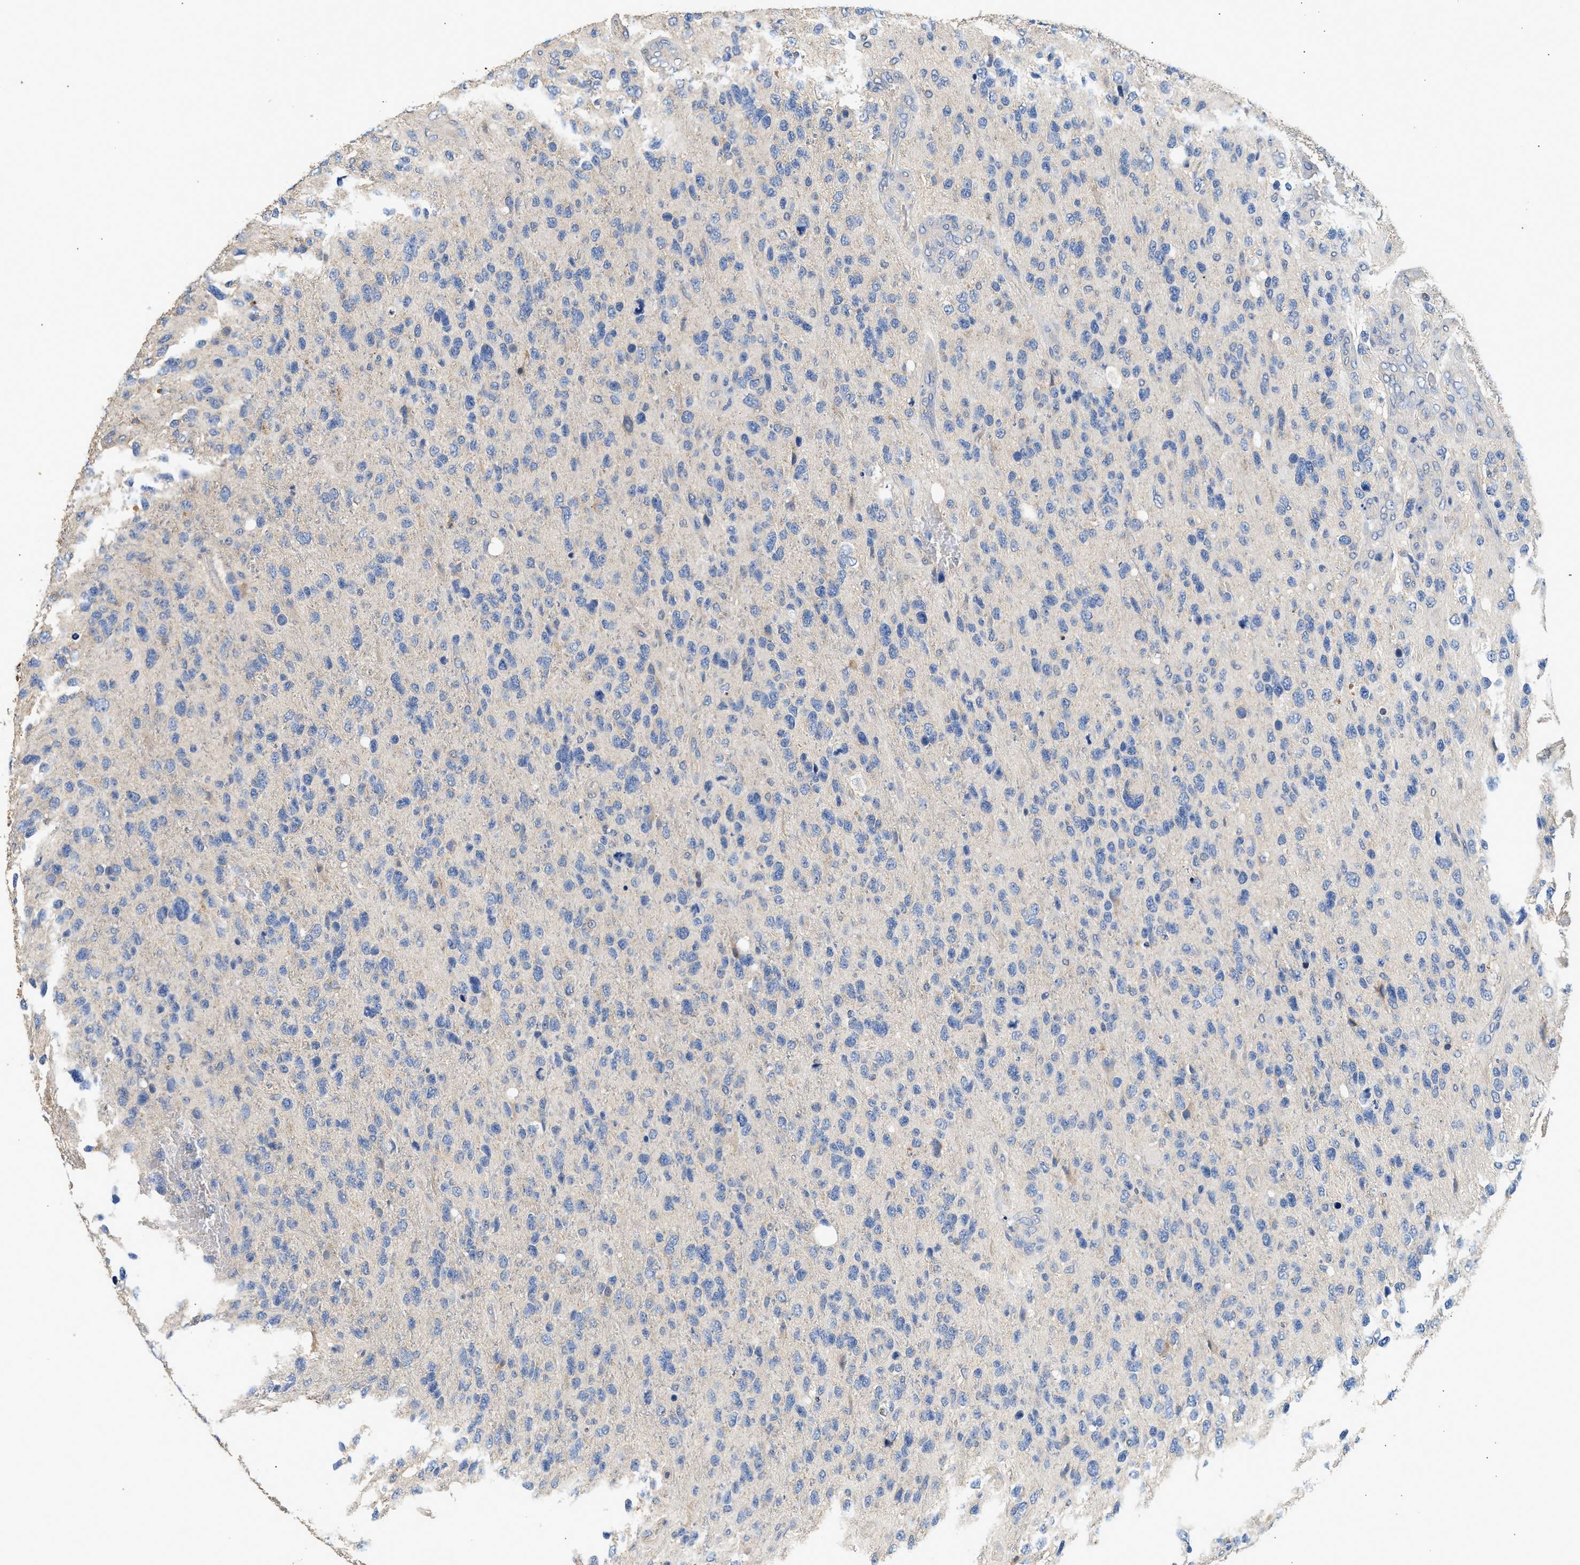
{"staining": {"intensity": "negative", "quantity": "none", "location": "none"}, "tissue": "glioma", "cell_type": "Tumor cells", "image_type": "cancer", "snomed": [{"axis": "morphology", "description": "Glioma, malignant, High grade"}, {"axis": "topography", "description": "Brain"}], "caption": "Glioma stained for a protein using immunohistochemistry (IHC) shows no positivity tumor cells.", "gene": "WDR31", "patient": {"sex": "female", "age": 58}}